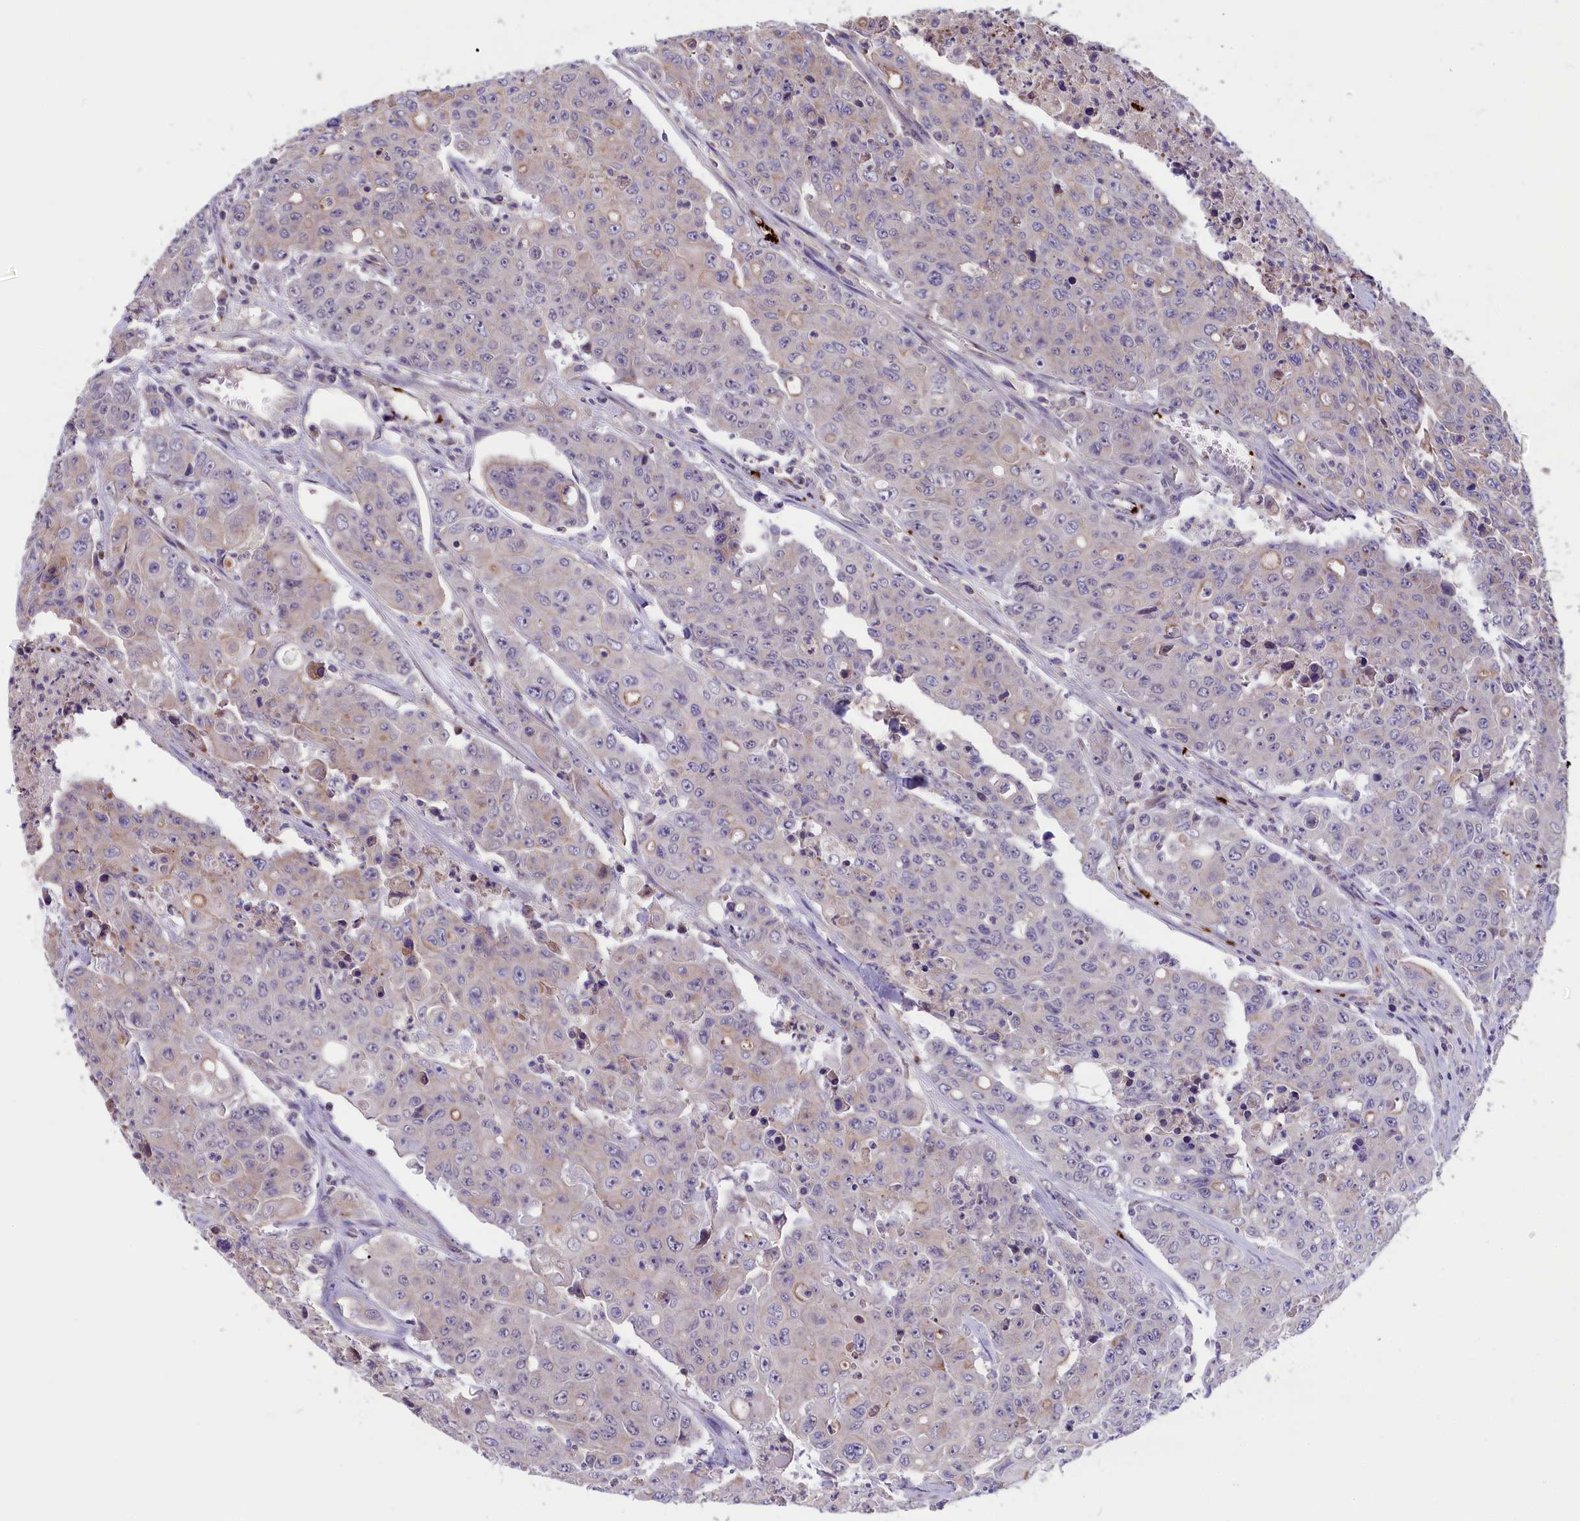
{"staining": {"intensity": "negative", "quantity": "none", "location": "none"}, "tissue": "colorectal cancer", "cell_type": "Tumor cells", "image_type": "cancer", "snomed": [{"axis": "morphology", "description": "Adenocarcinoma, NOS"}, {"axis": "topography", "description": "Colon"}], "caption": "Human adenocarcinoma (colorectal) stained for a protein using immunohistochemistry (IHC) exhibits no staining in tumor cells.", "gene": "HEATR3", "patient": {"sex": "male", "age": 51}}